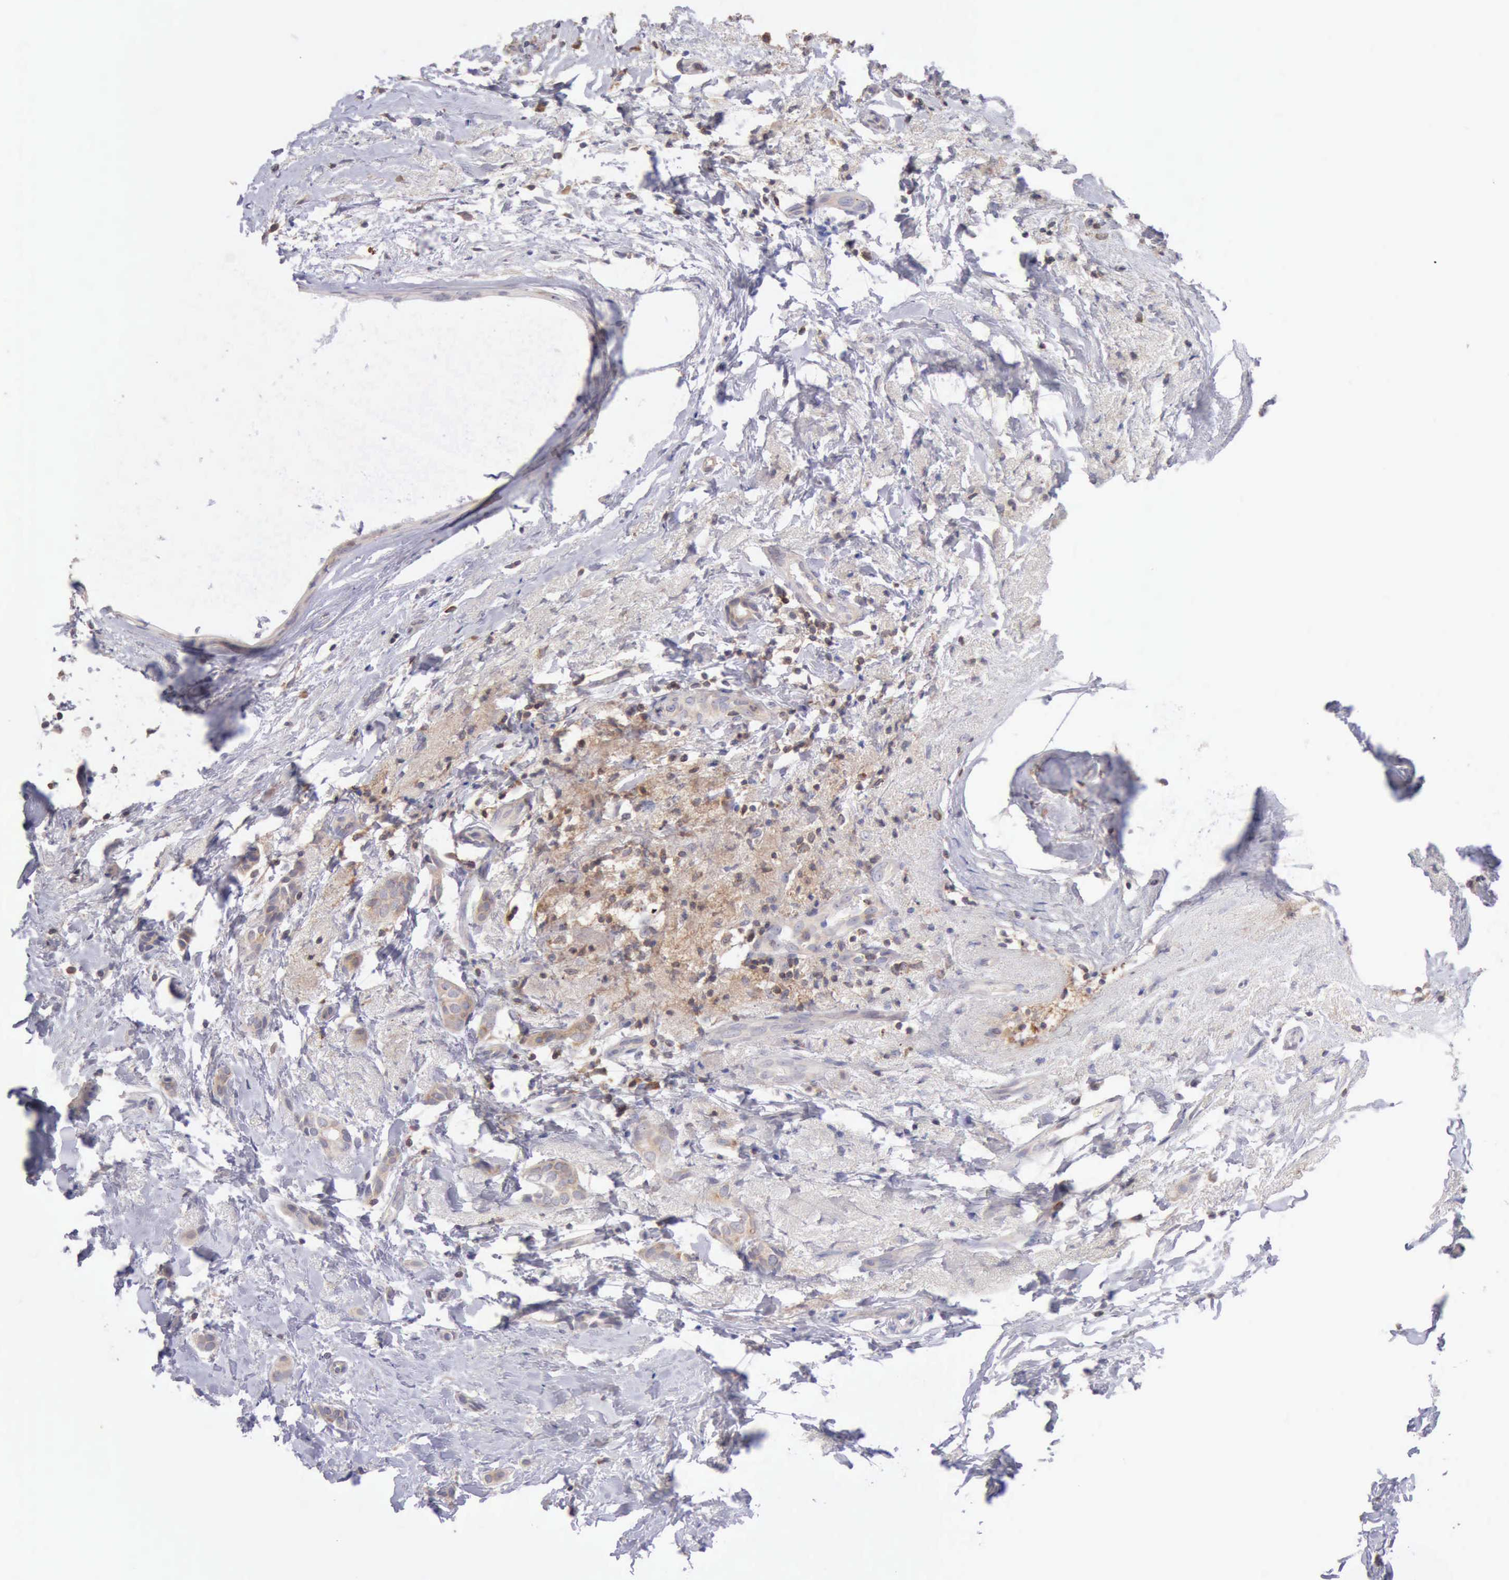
{"staining": {"intensity": "weak", "quantity": "25%-75%", "location": "cytoplasmic/membranous"}, "tissue": "breast cancer", "cell_type": "Tumor cells", "image_type": "cancer", "snomed": [{"axis": "morphology", "description": "Duct carcinoma"}, {"axis": "topography", "description": "Breast"}], "caption": "DAB immunohistochemical staining of human breast cancer exhibits weak cytoplasmic/membranous protein staining in about 25%-75% of tumor cells.", "gene": "SASH3", "patient": {"sex": "female", "age": 54}}